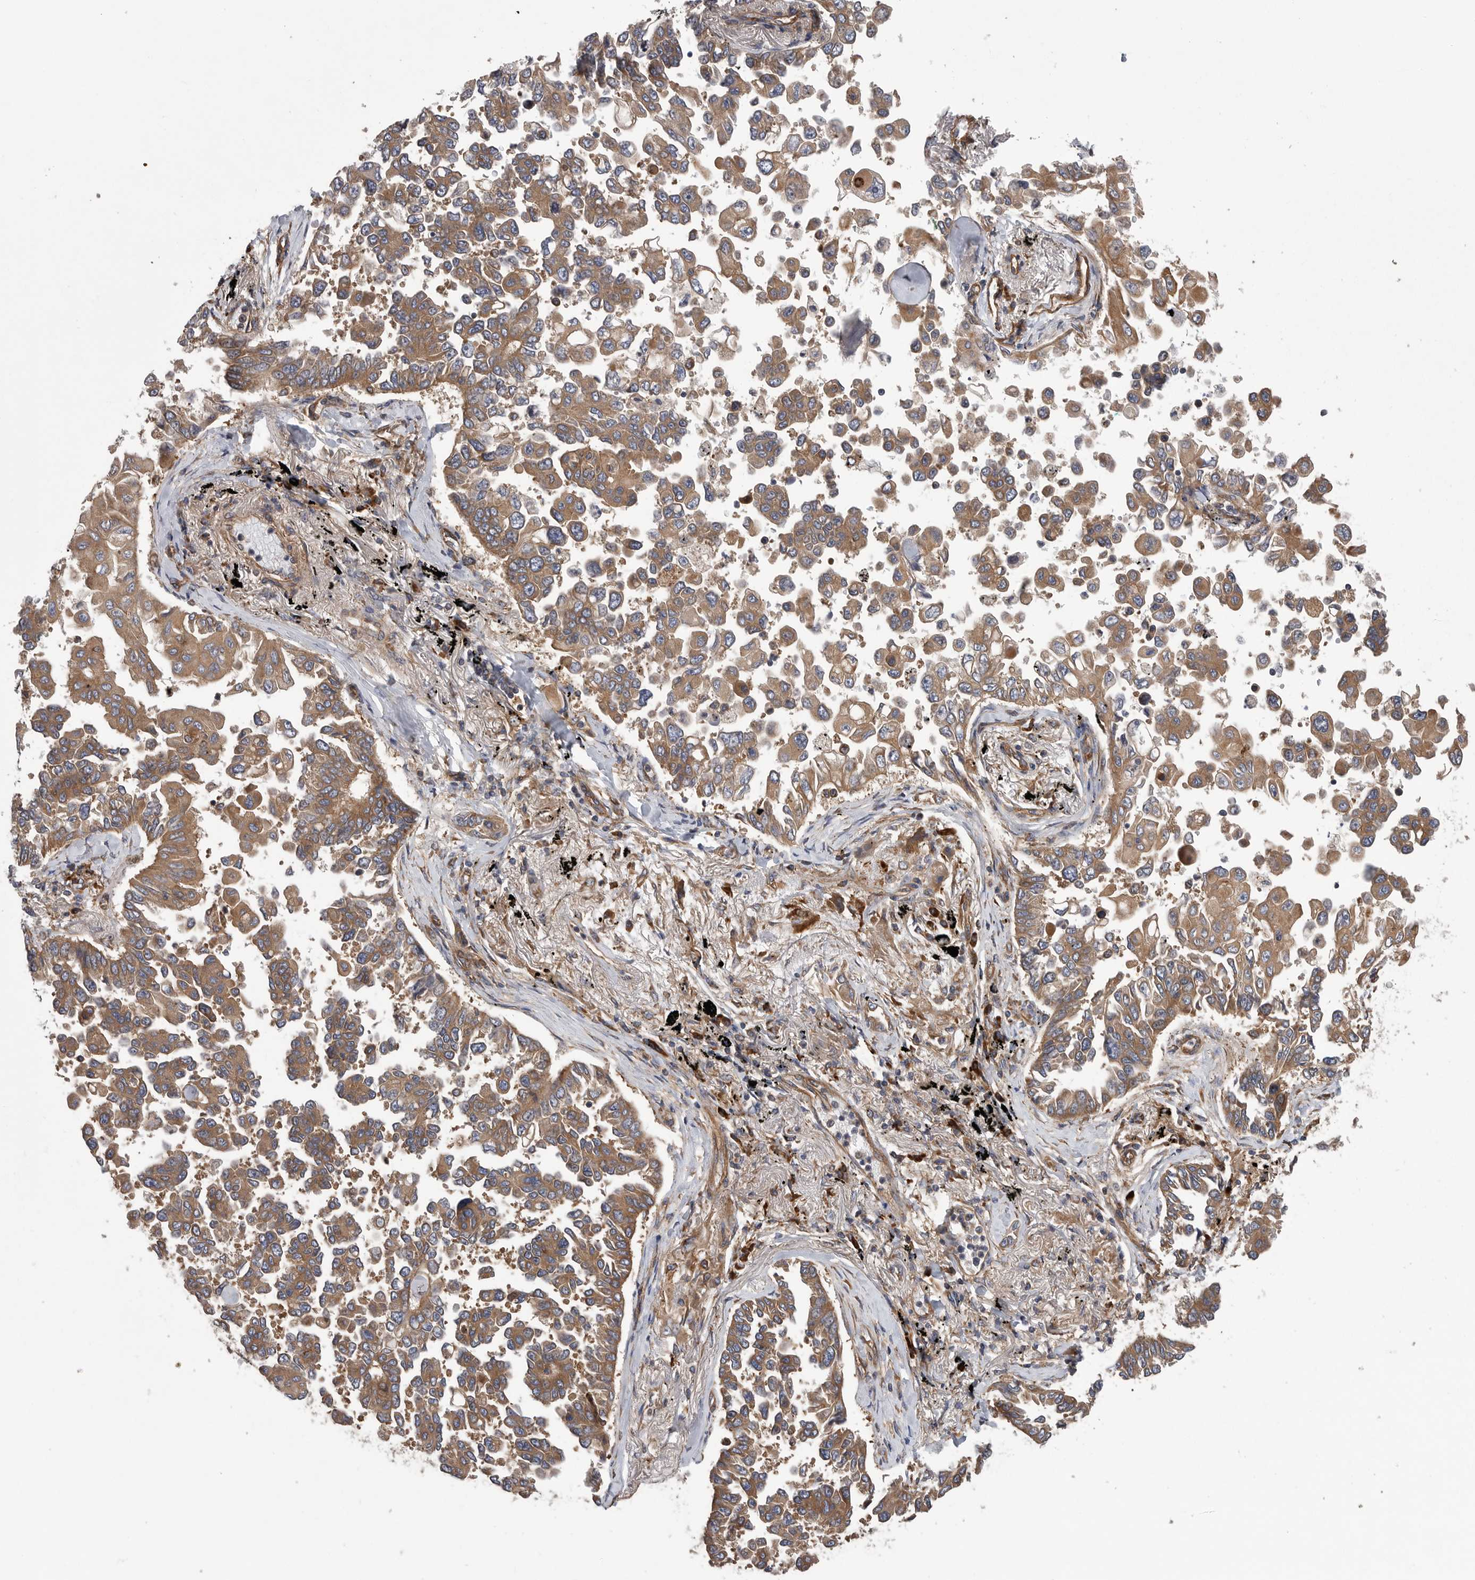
{"staining": {"intensity": "moderate", "quantity": ">75%", "location": "cytoplasmic/membranous"}, "tissue": "lung cancer", "cell_type": "Tumor cells", "image_type": "cancer", "snomed": [{"axis": "morphology", "description": "Adenocarcinoma, NOS"}, {"axis": "topography", "description": "Lung"}], "caption": "The image displays immunohistochemical staining of adenocarcinoma (lung). There is moderate cytoplasmic/membranous positivity is seen in about >75% of tumor cells. The staining was performed using DAB, with brown indicating positive protein expression. Nuclei are stained blue with hematoxylin.", "gene": "OXR1", "patient": {"sex": "female", "age": 67}}